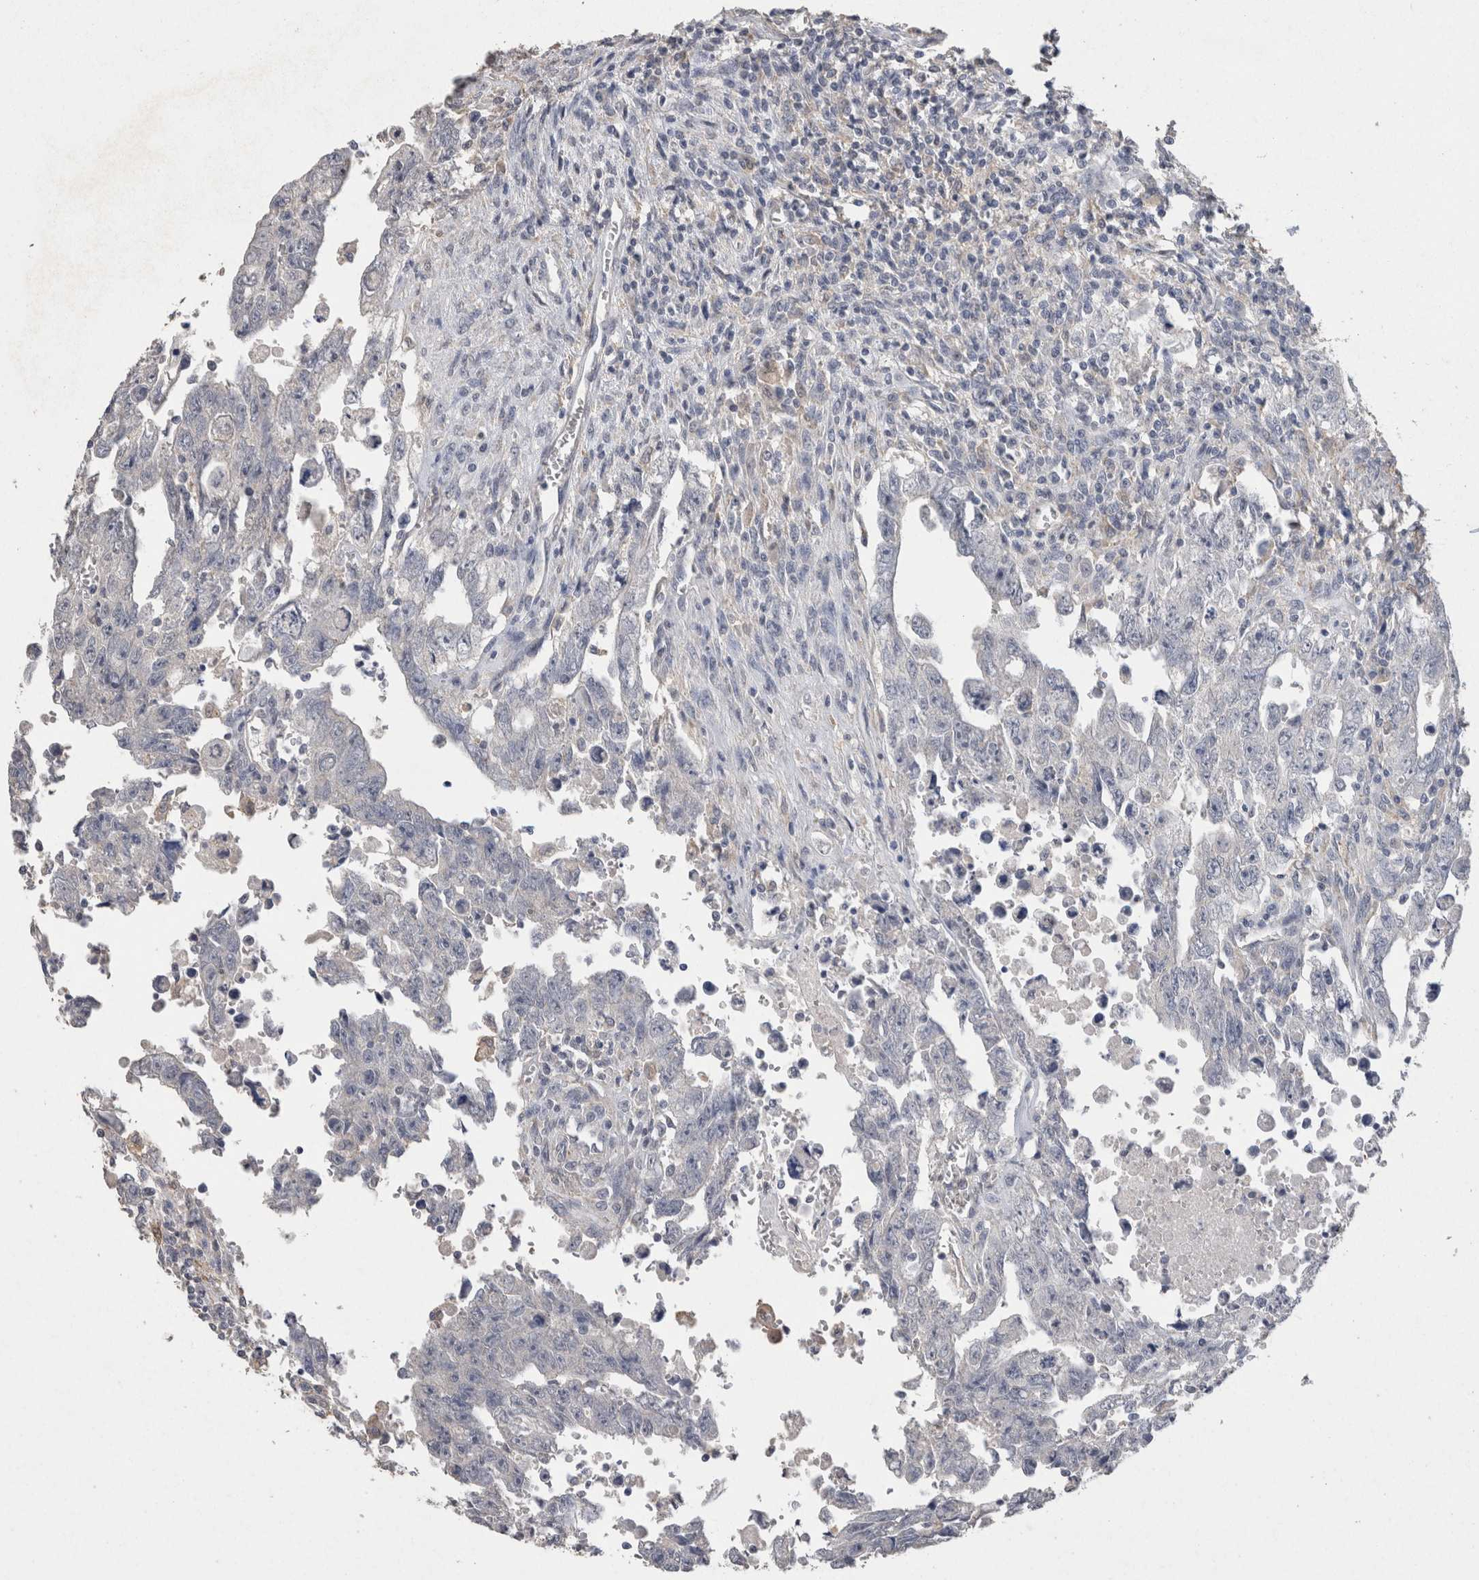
{"staining": {"intensity": "negative", "quantity": "none", "location": "none"}, "tissue": "testis cancer", "cell_type": "Tumor cells", "image_type": "cancer", "snomed": [{"axis": "morphology", "description": "Carcinoma, Embryonal, NOS"}, {"axis": "topography", "description": "Testis"}], "caption": "Protein analysis of testis embryonal carcinoma shows no significant staining in tumor cells.", "gene": "CNTFR", "patient": {"sex": "male", "age": 28}}